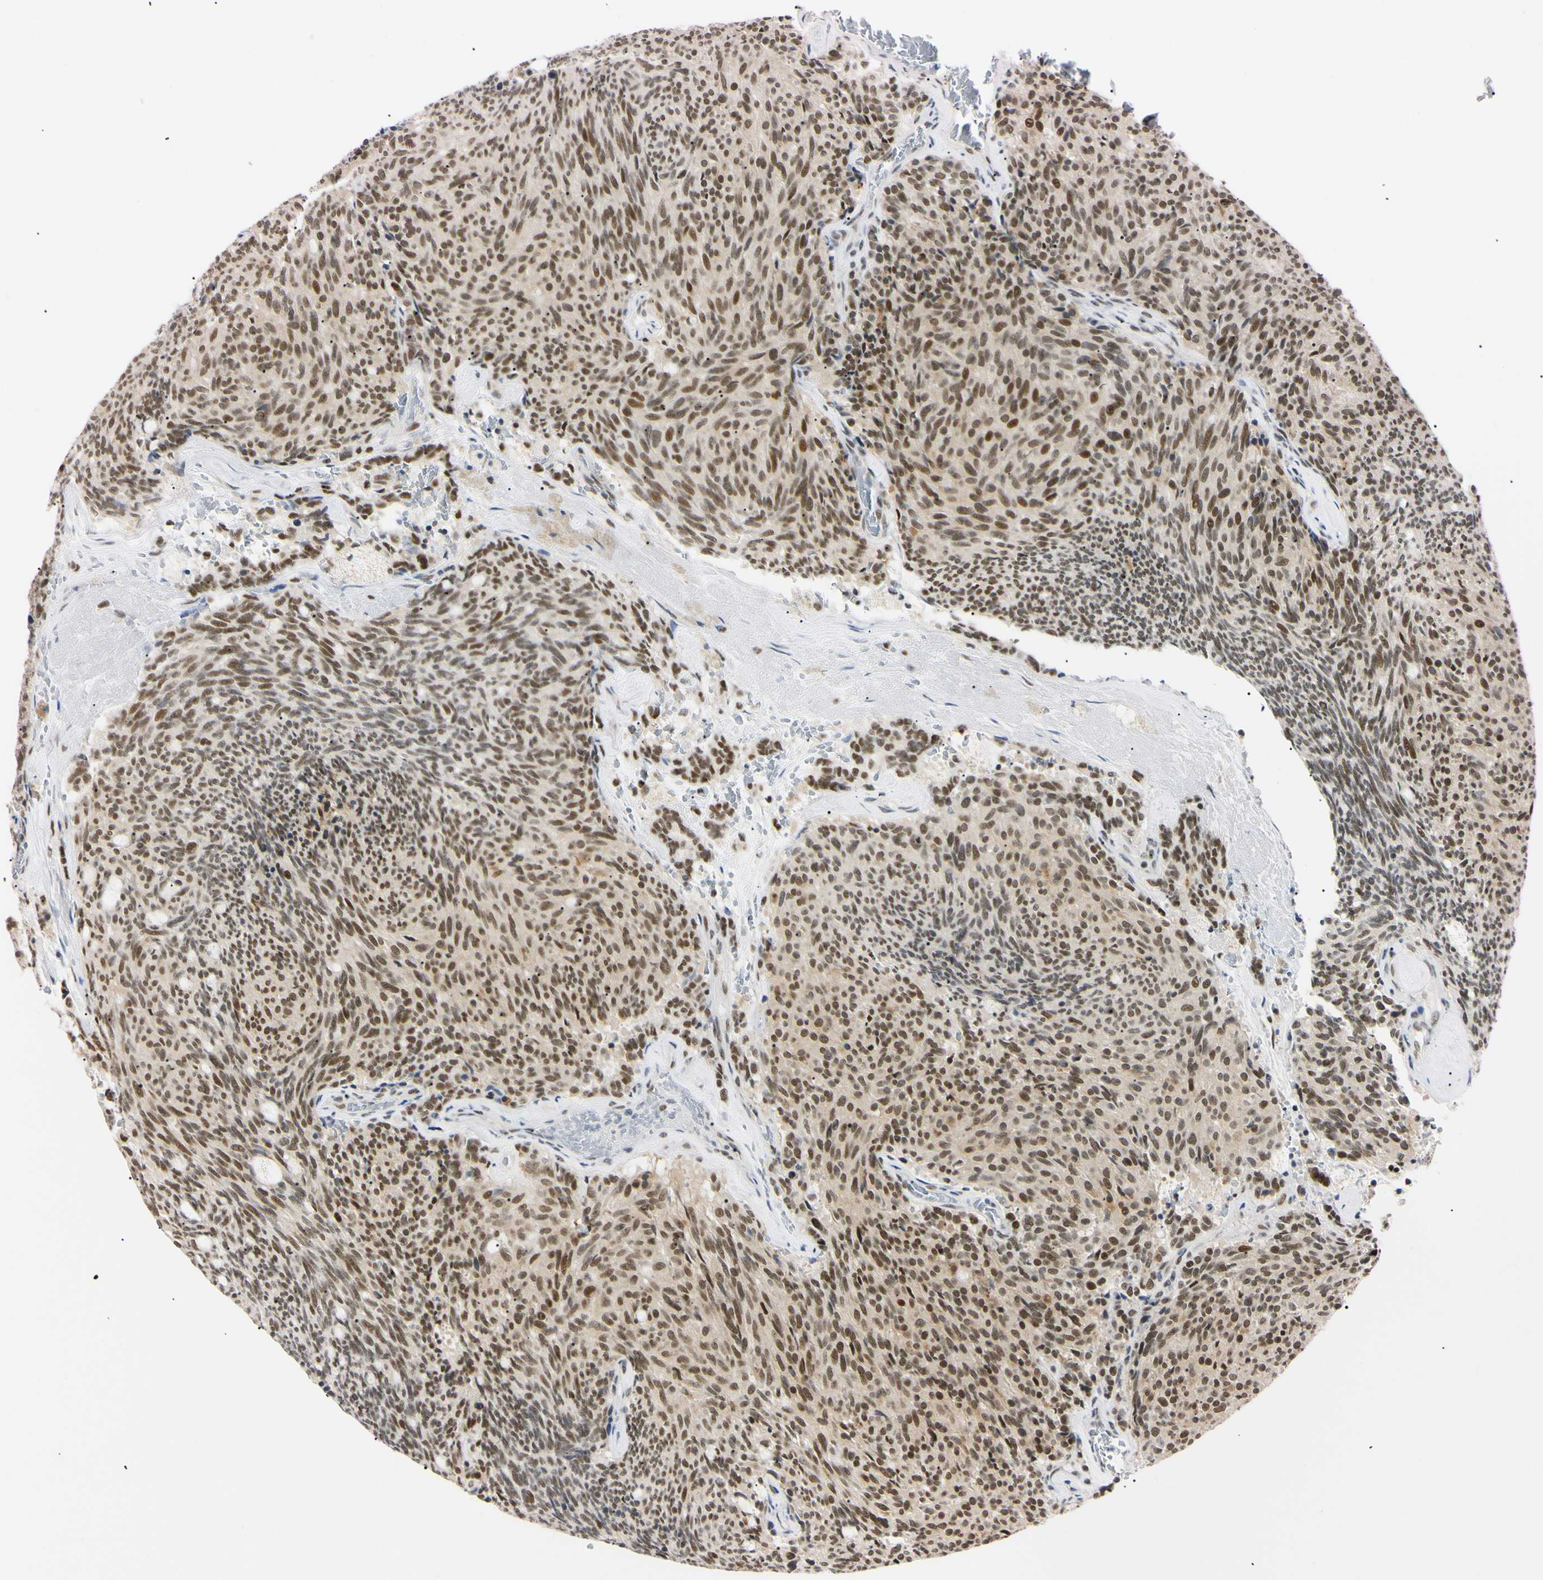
{"staining": {"intensity": "moderate", "quantity": ">75%", "location": "nuclear"}, "tissue": "carcinoid", "cell_type": "Tumor cells", "image_type": "cancer", "snomed": [{"axis": "morphology", "description": "Carcinoid, malignant, NOS"}, {"axis": "topography", "description": "Pancreas"}], "caption": "DAB (3,3'-diaminobenzidine) immunohistochemical staining of human malignant carcinoid displays moderate nuclear protein positivity in approximately >75% of tumor cells. Immunohistochemistry (ihc) stains the protein of interest in brown and the nuclei are stained blue.", "gene": "ZNF134", "patient": {"sex": "female", "age": 54}}